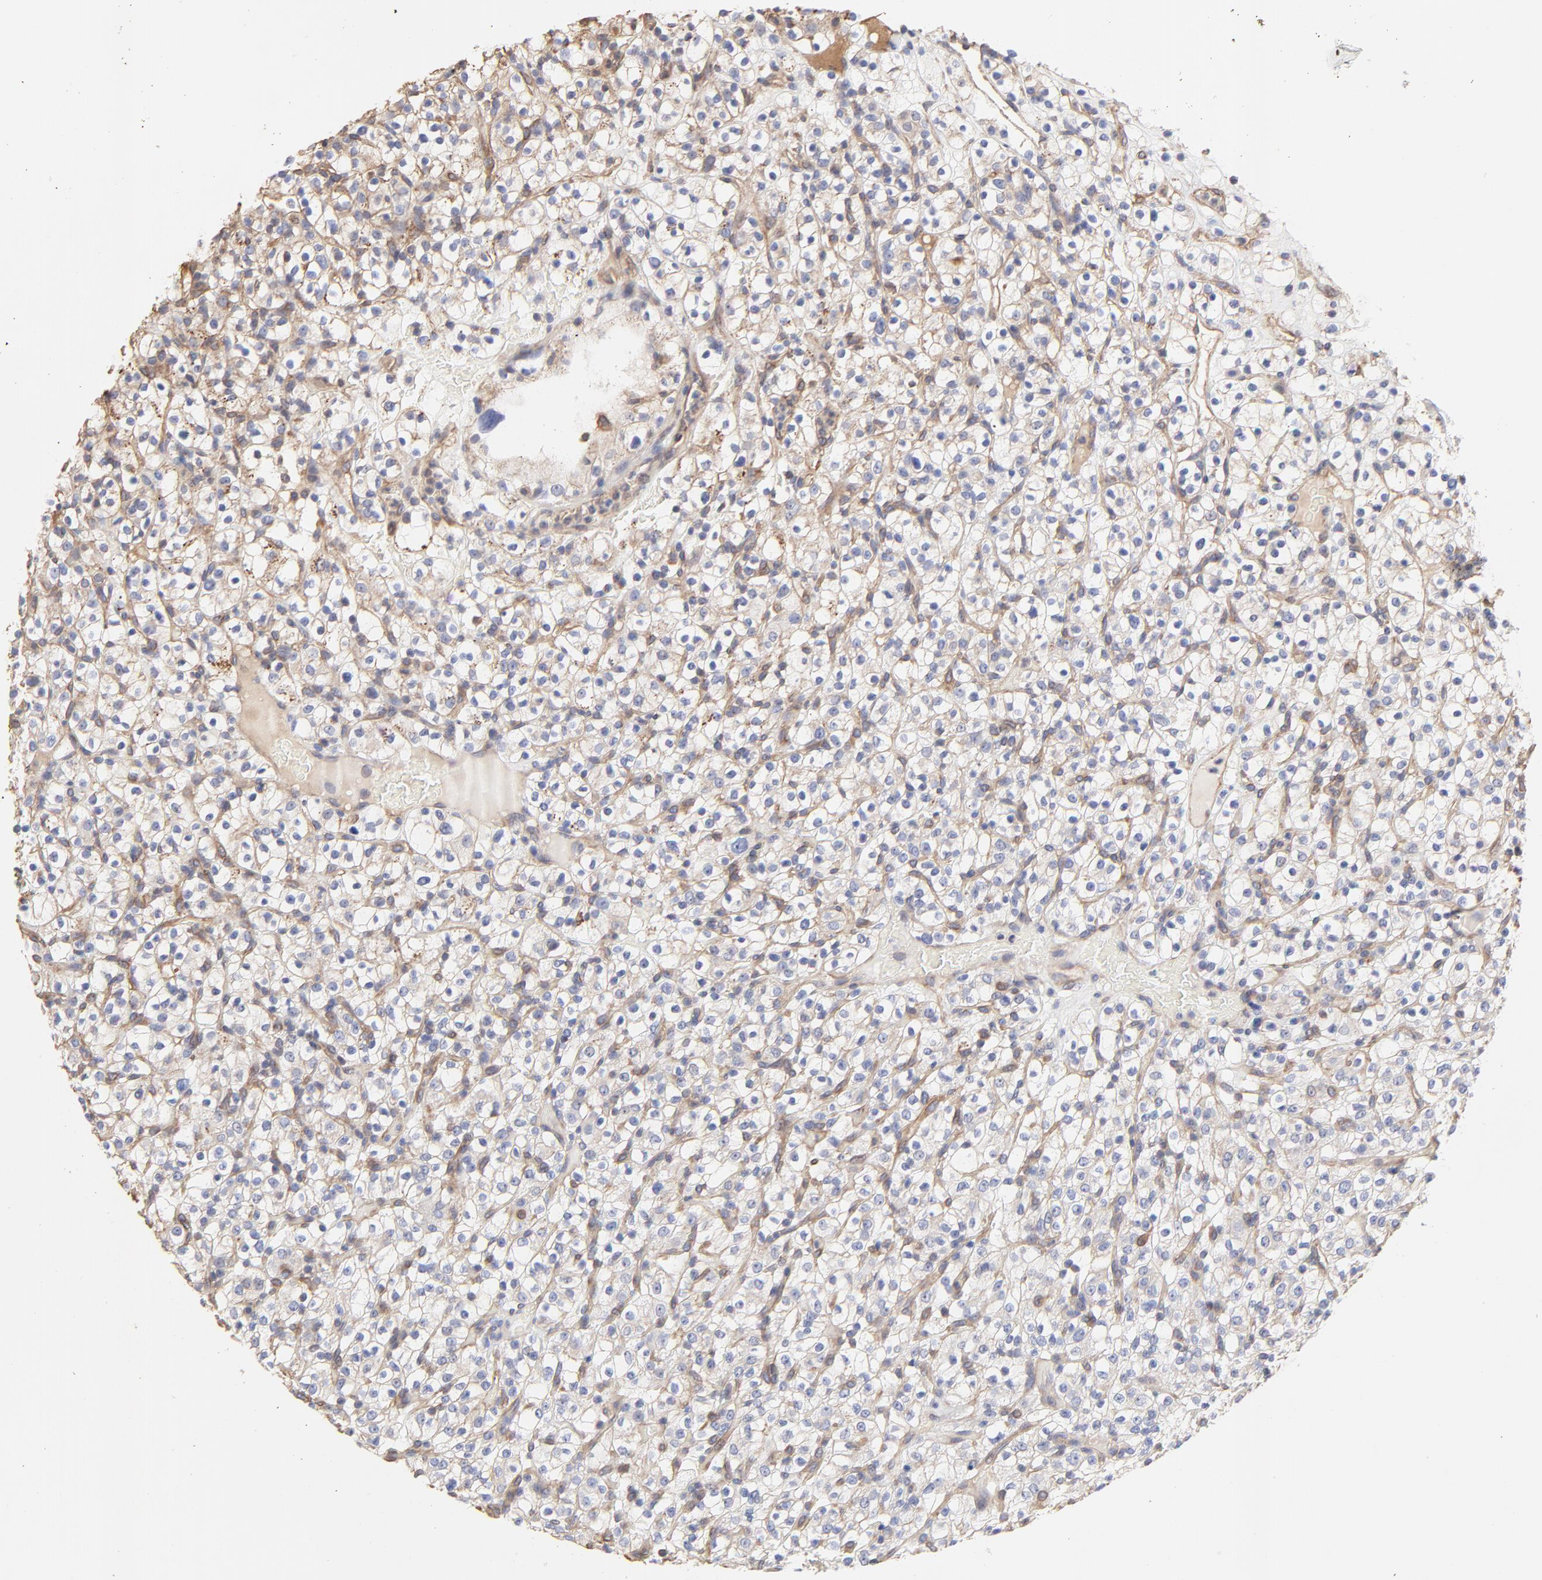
{"staining": {"intensity": "weak", "quantity": "<25%", "location": "cytoplasmic/membranous"}, "tissue": "renal cancer", "cell_type": "Tumor cells", "image_type": "cancer", "snomed": [{"axis": "morphology", "description": "Normal tissue, NOS"}, {"axis": "morphology", "description": "Adenocarcinoma, NOS"}, {"axis": "topography", "description": "Kidney"}], "caption": "There is no significant expression in tumor cells of renal cancer (adenocarcinoma). The staining is performed using DAB brown chromogen with nuclei counter-stained in using hematoxylin.", "gene": "LRCH2", "patient": {"sex": "female", "age": 72}}